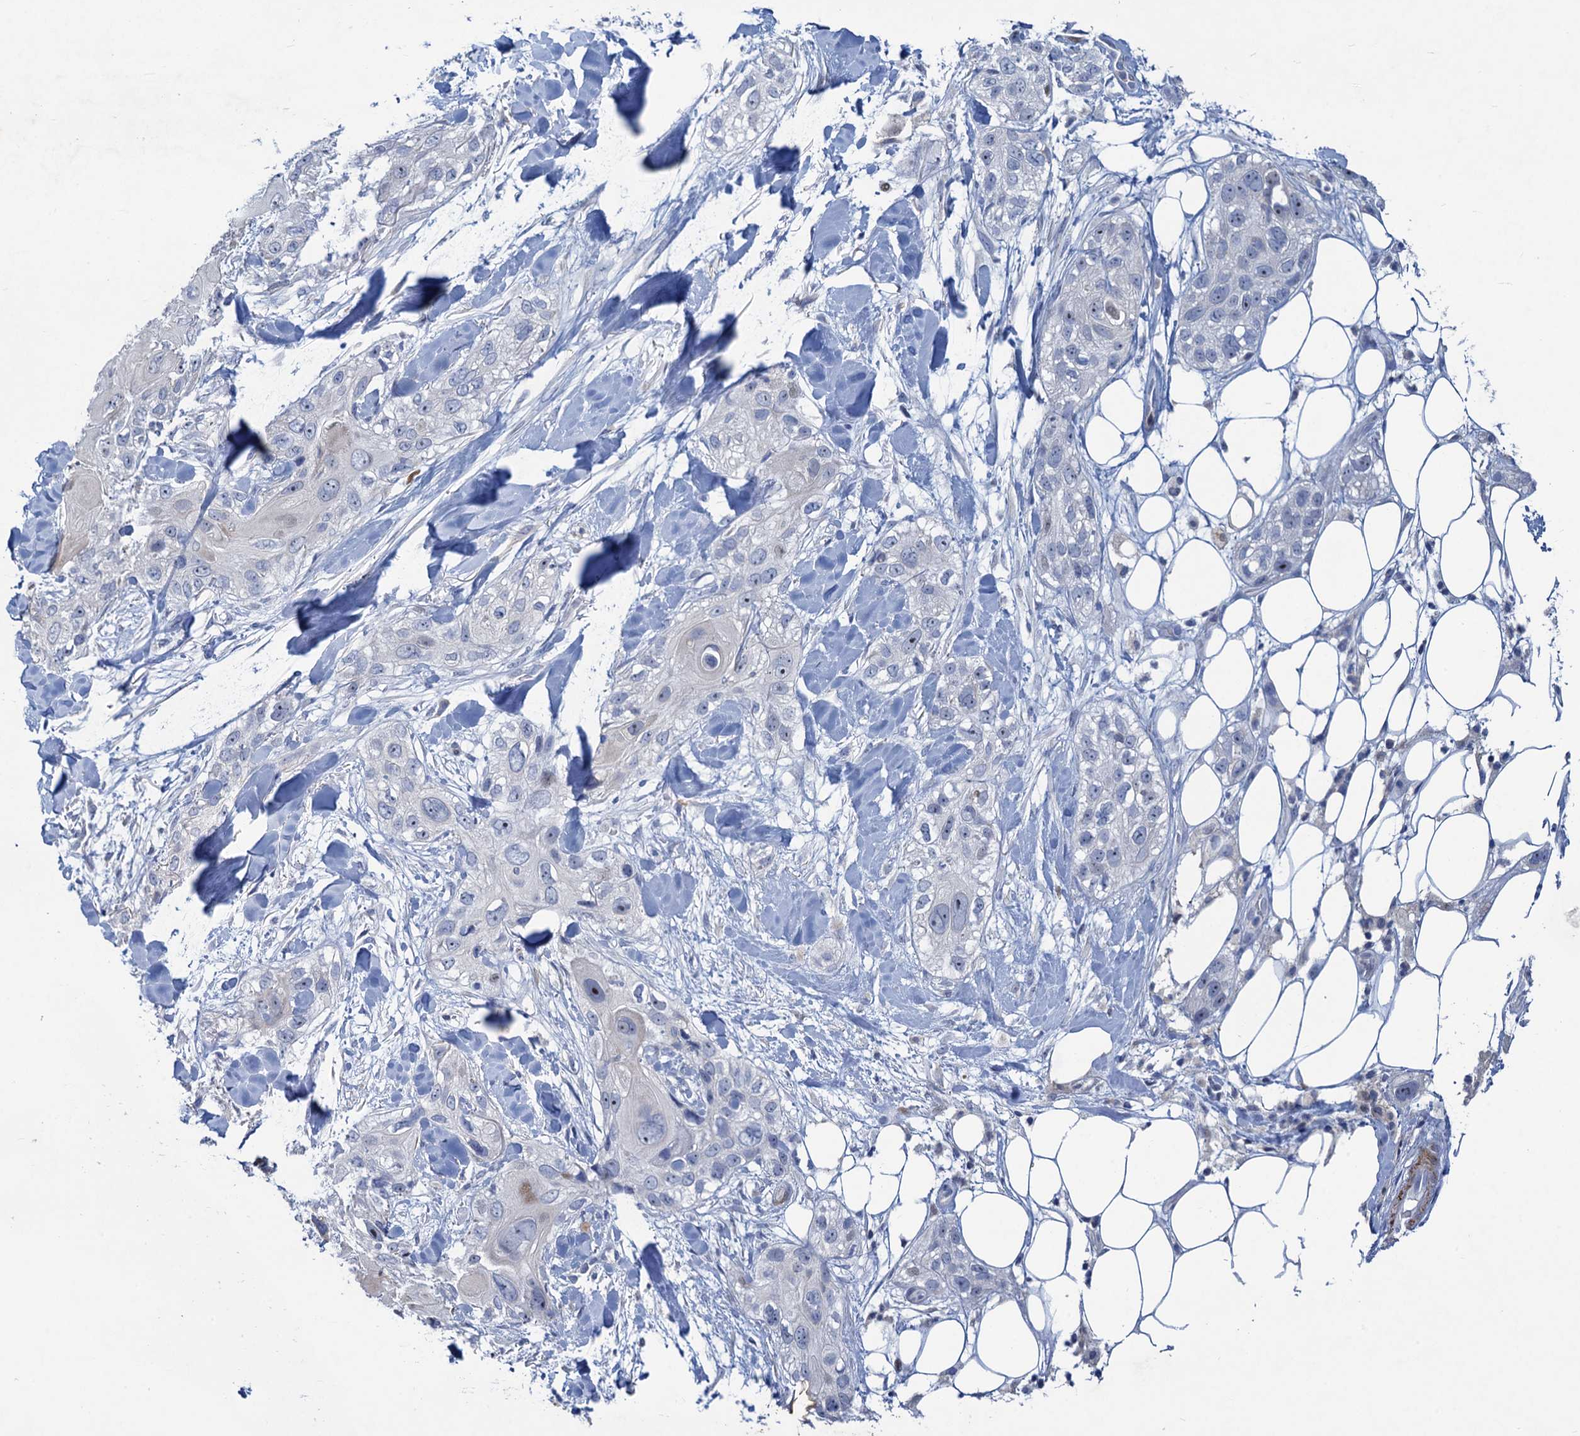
{"staining": {"intensity": "weak", "quantity": "<25%", "location": "cytoplasmic/membranous"}, "tissue": "skin cancer", "cell_type": "Tumor cells", "image_type": "cancer", "snomed": [{"axis": "morphology", "description": "Normal tissue, NOS"}, {"axis": "morphology", "description": "Squamous cell carcinoma, NOS"}, {"axis": "topography", "description": "Skin"}], "caption": "This is a micrograph of immunohistochemistry staining of skin cancer, which shows no staining in tumor cells. The staining is performed using DAB brown chromogen with nuclei counter-stained in using hematoxylin.", "gene": "ESYT3", "patient": {"sex": "male", "age": 72}}